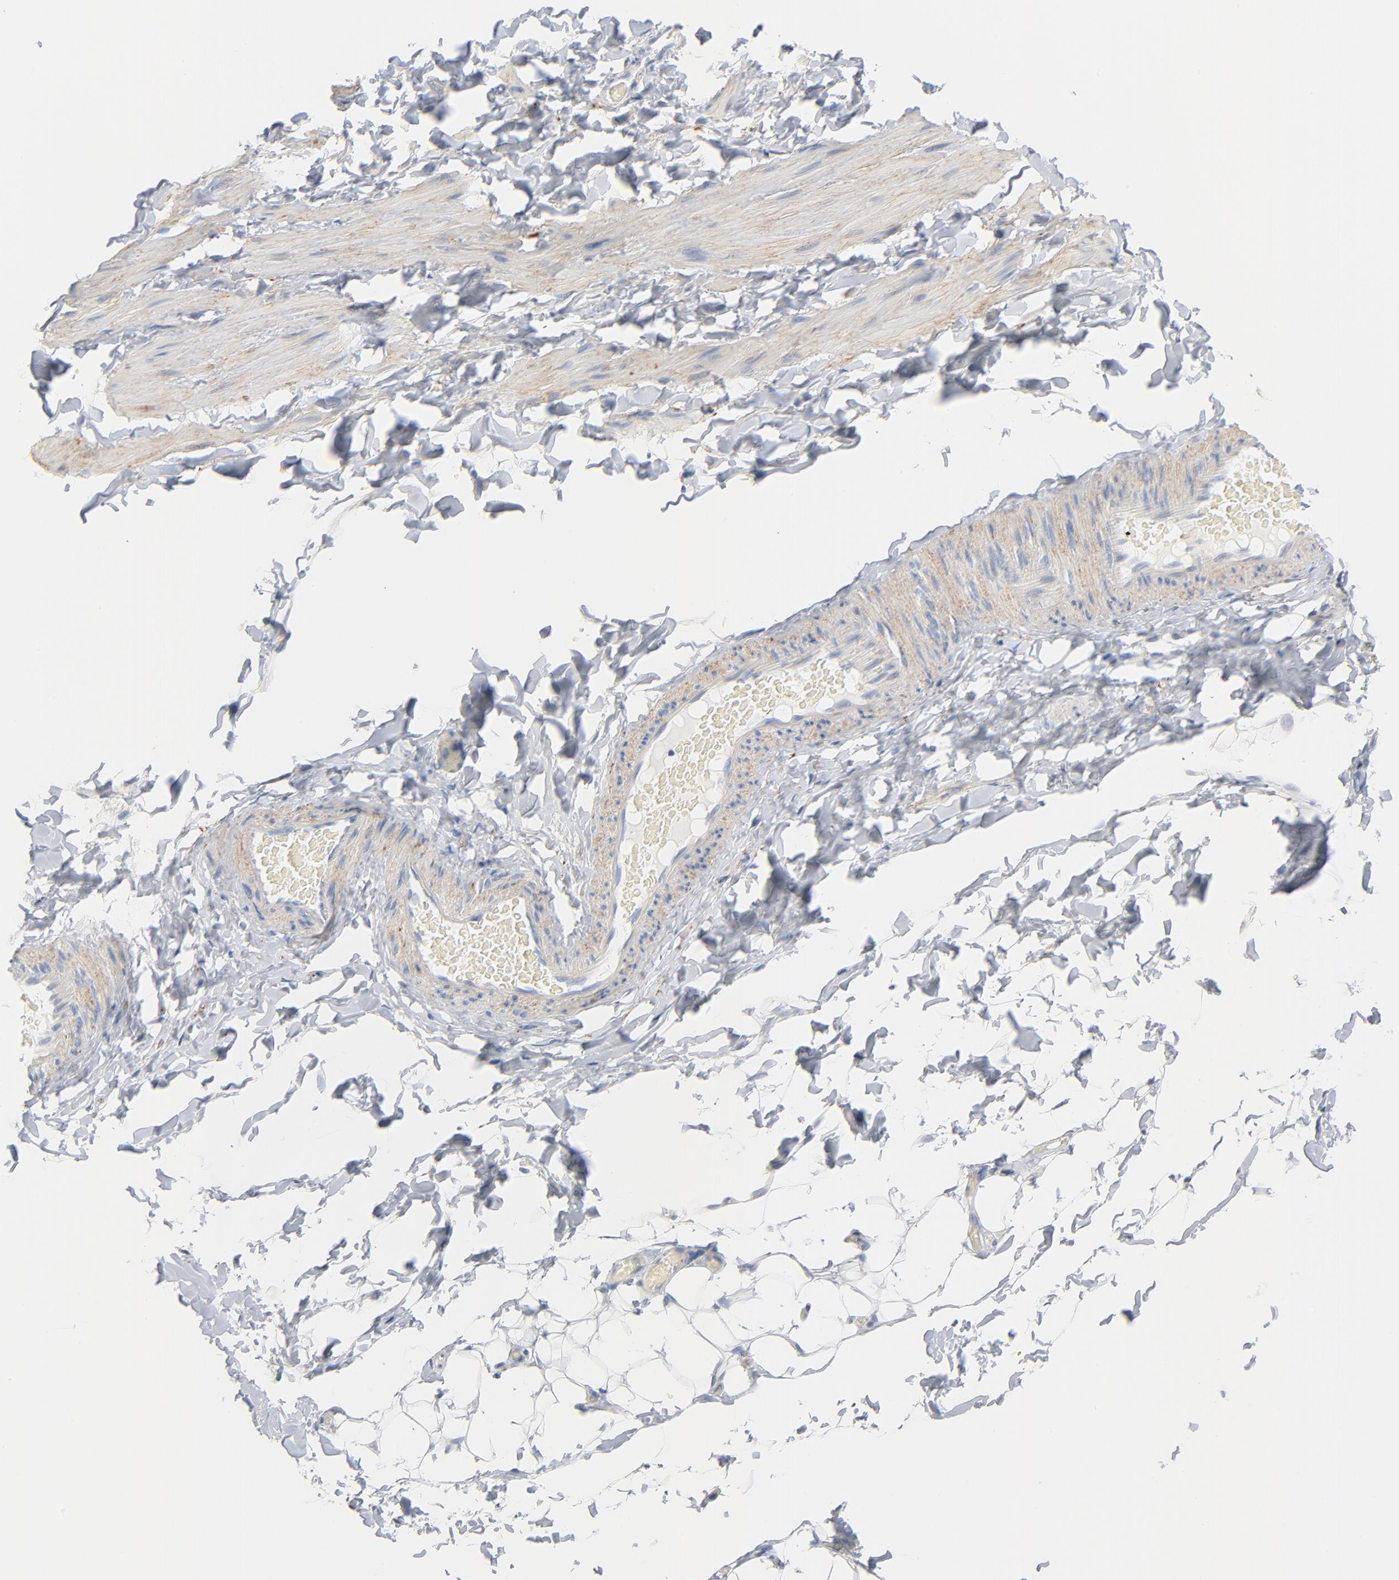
{"staining": {"intensity": "negative", "quantity": "none", "location": "none"}, "tissue": "adipose tissue", "cell_type": "Adipocytes", "image_type": "normal", "snomed": [{"axis": "morphology", "description": "Normal tissue, NOS"}, {"axis": "topography", "description": "Soft tissue"}], "caption": "Immunohistochemical staining of benign adipose tissue displays no significant expression in adipocytes. Nuclei are stained in blue.", "gene": "IFT43", "patient": {"sex": "male", "age": 26}}